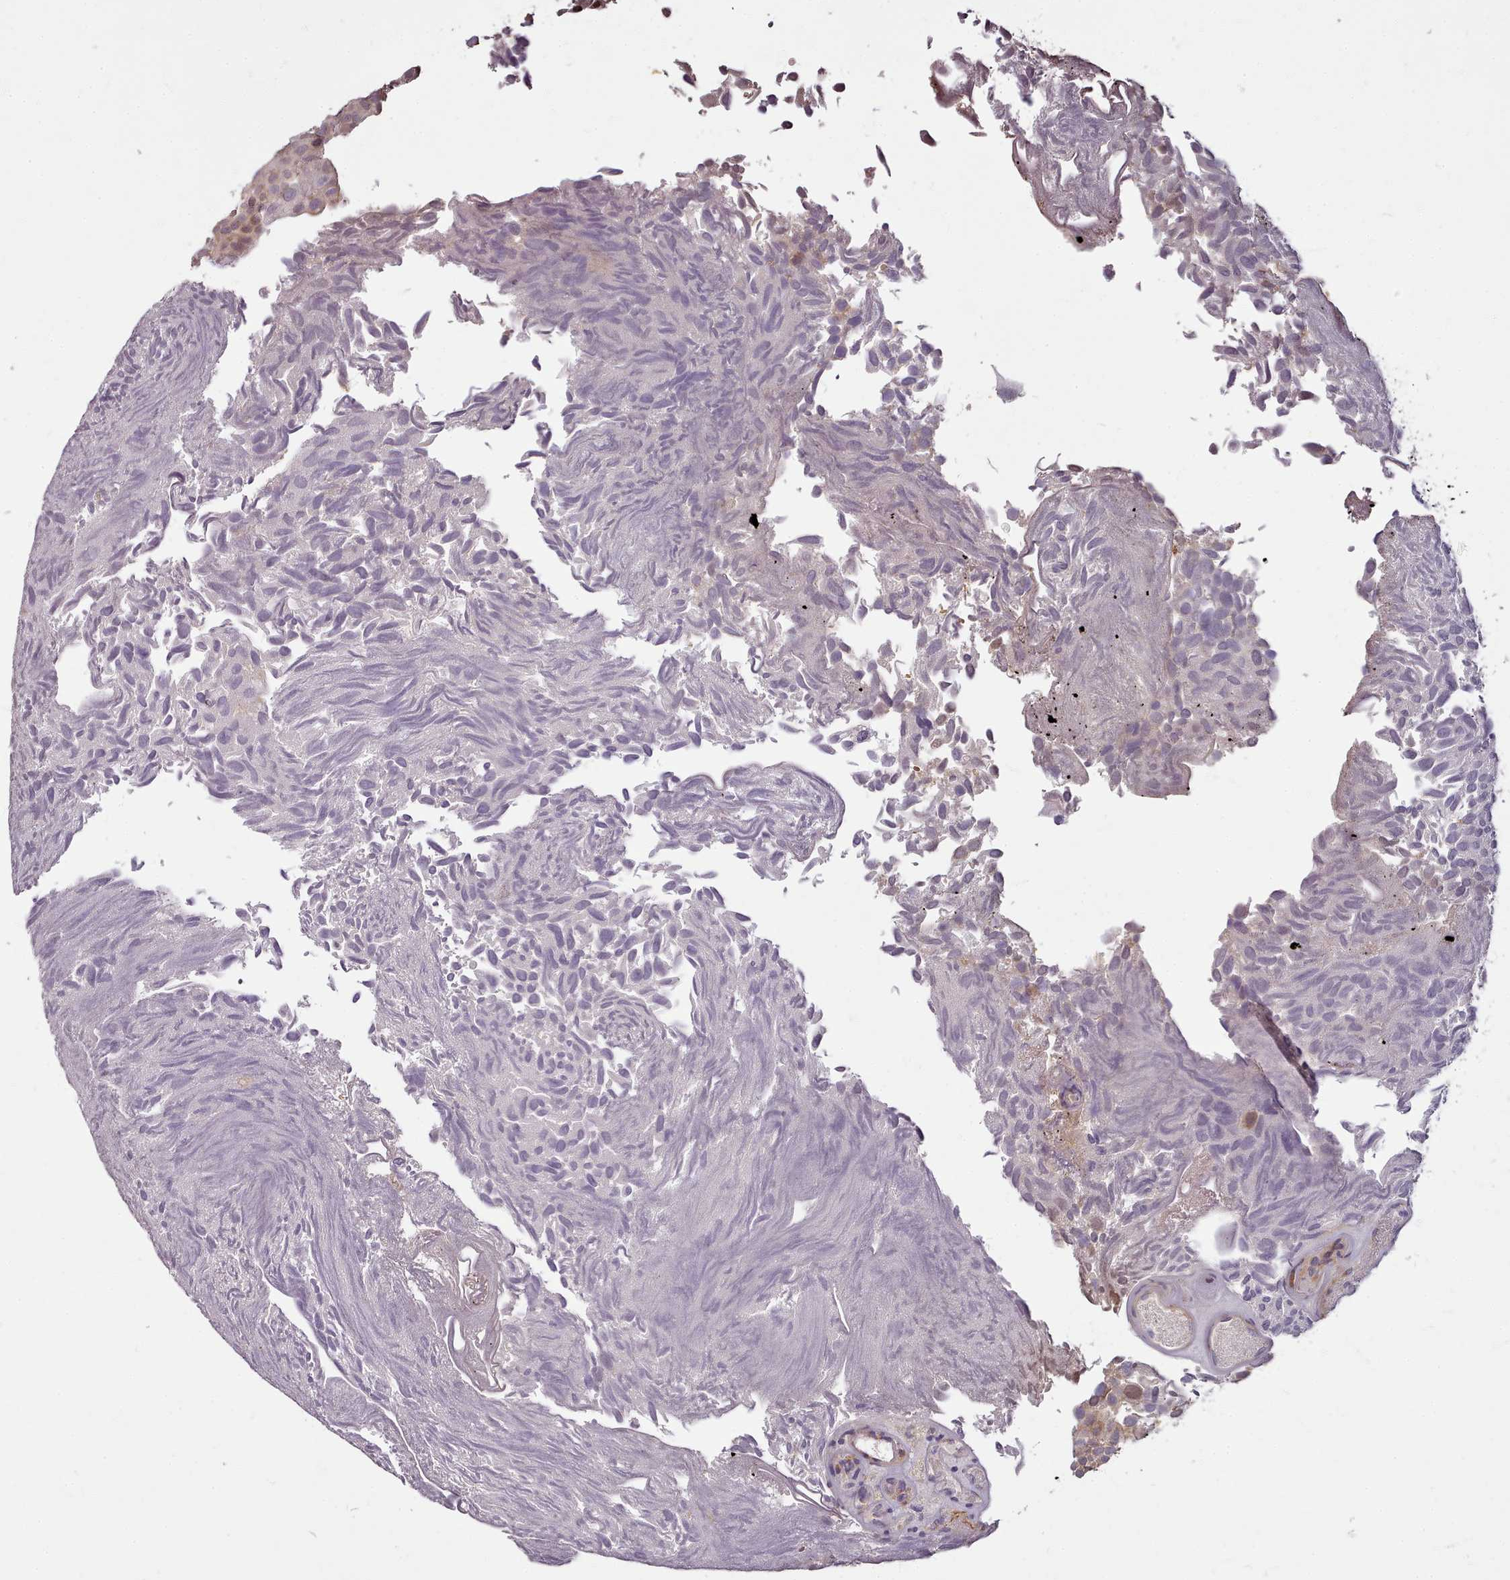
{"staining": {"intensity": "negative", "quantity": "none", "location": "none"}, "tissue": "urothelial cancer", "cell_type": "Tumor cells", "image_type": "cancer", "snomed": [{"axis": "morphology", "description": "Urothelial carcinoma, Low grade"}, {"axis": "topography", "description": "Urinary bladder"}], "caption": "Human low-grade urothelial carcinoma stained for a protein using immunohistochemistry (IHC) displays no positivity in tumor cells.", "gene": "C1QTNF5", "patient": {"sex": "male", "age": 89}}